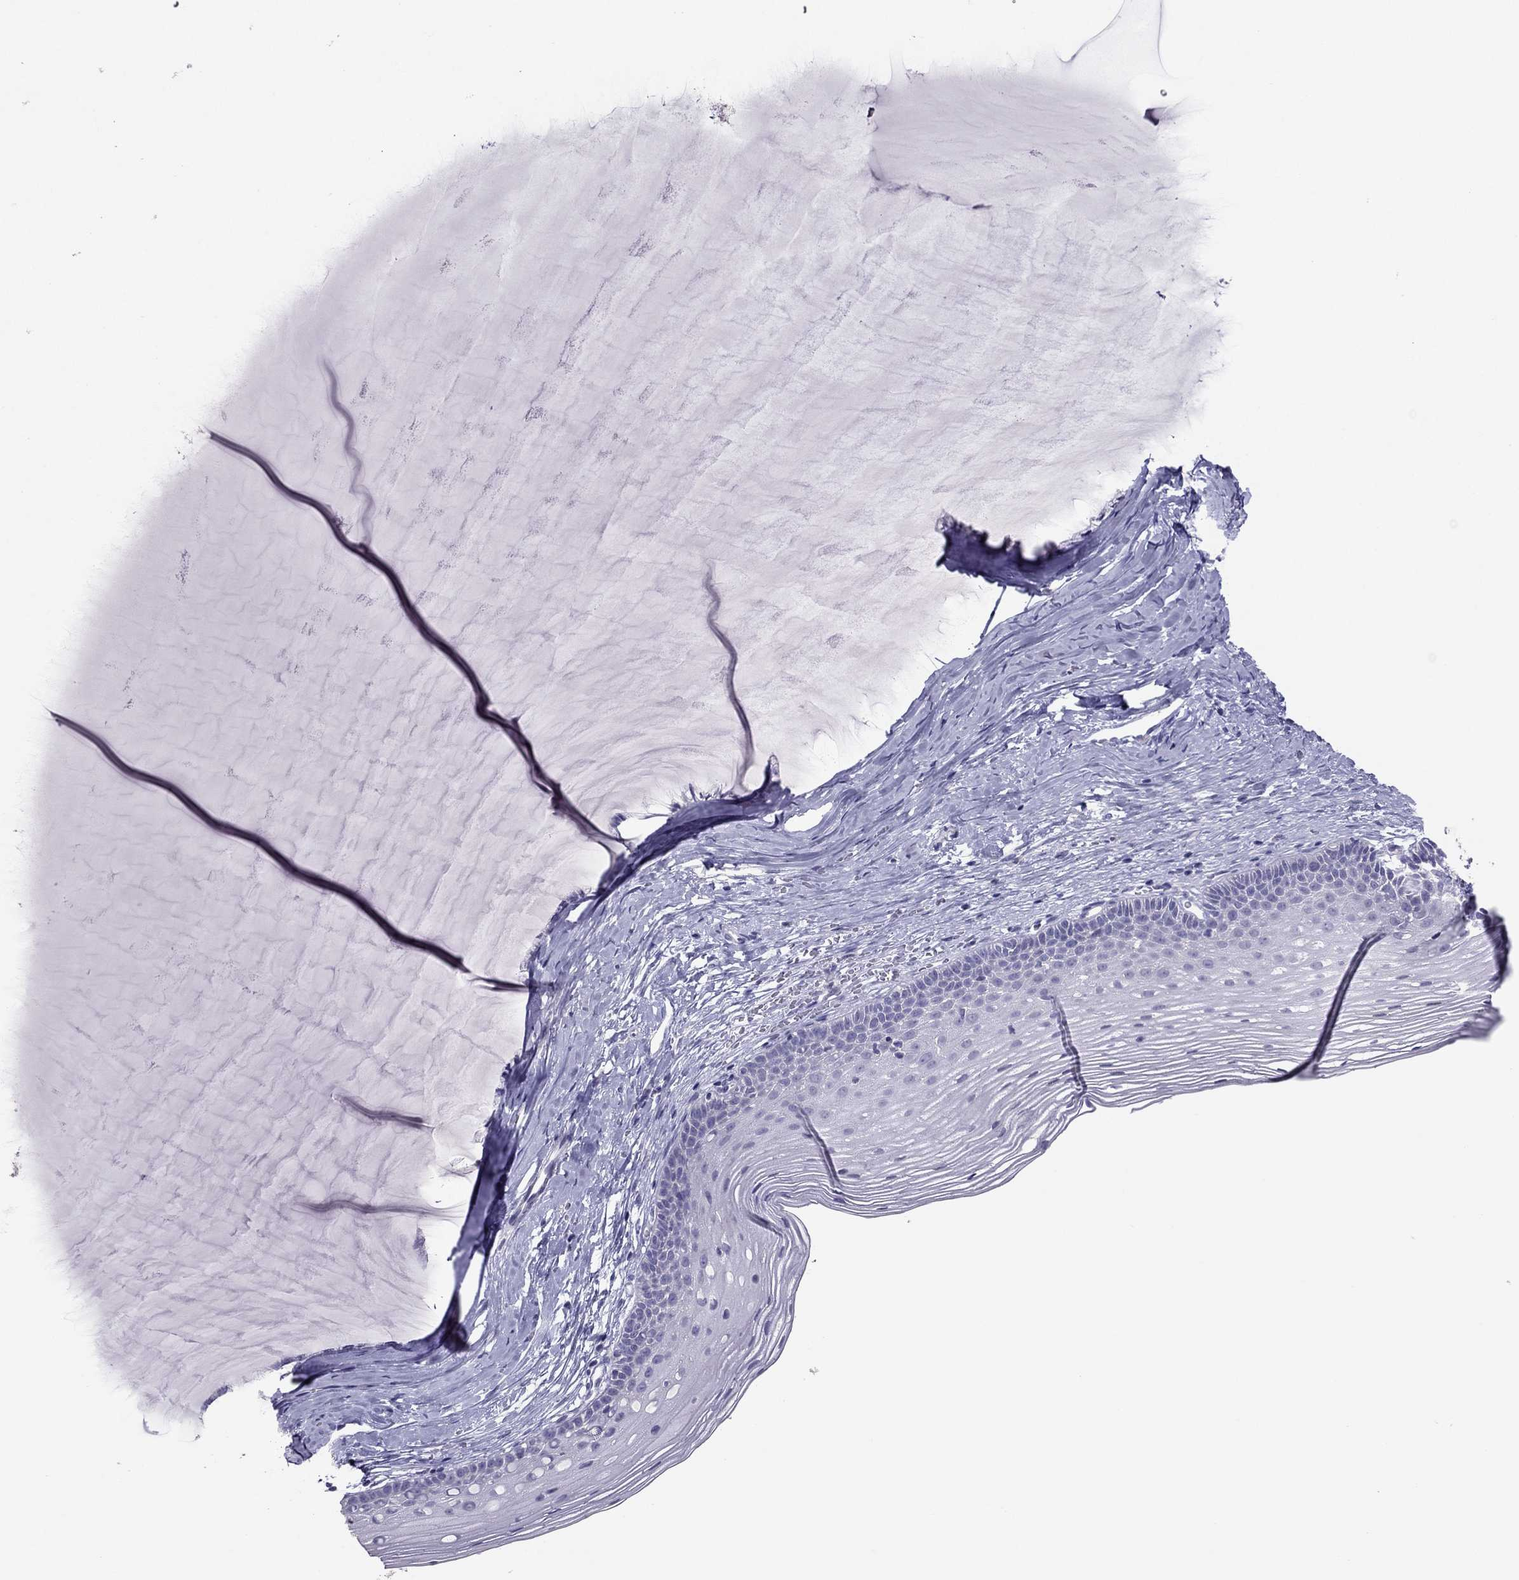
{"staining": {"intensity": "negative", "quantity": "none", "location": "none"}, "tissue": "cervix", "cell_type": "Glandular cells", "image_type": "normal", "snomed": [{"axis": "morphology", "description": "Normal tissue, NOS"}, {"axis": "topography", "description": "Cervix"}], "caption": "High power microscopy photomicrograph of an immunohistochemistry (IHC) histopathology image of normal cervix, revealing no significant expression in glandular cells. (DAB (3,3'-diaminobenzidine) immunohistochemistry (IHC) with hematoxylin counter stain).", "gene": "RGS8", "patient": {"sex": "female", "age": 40}}